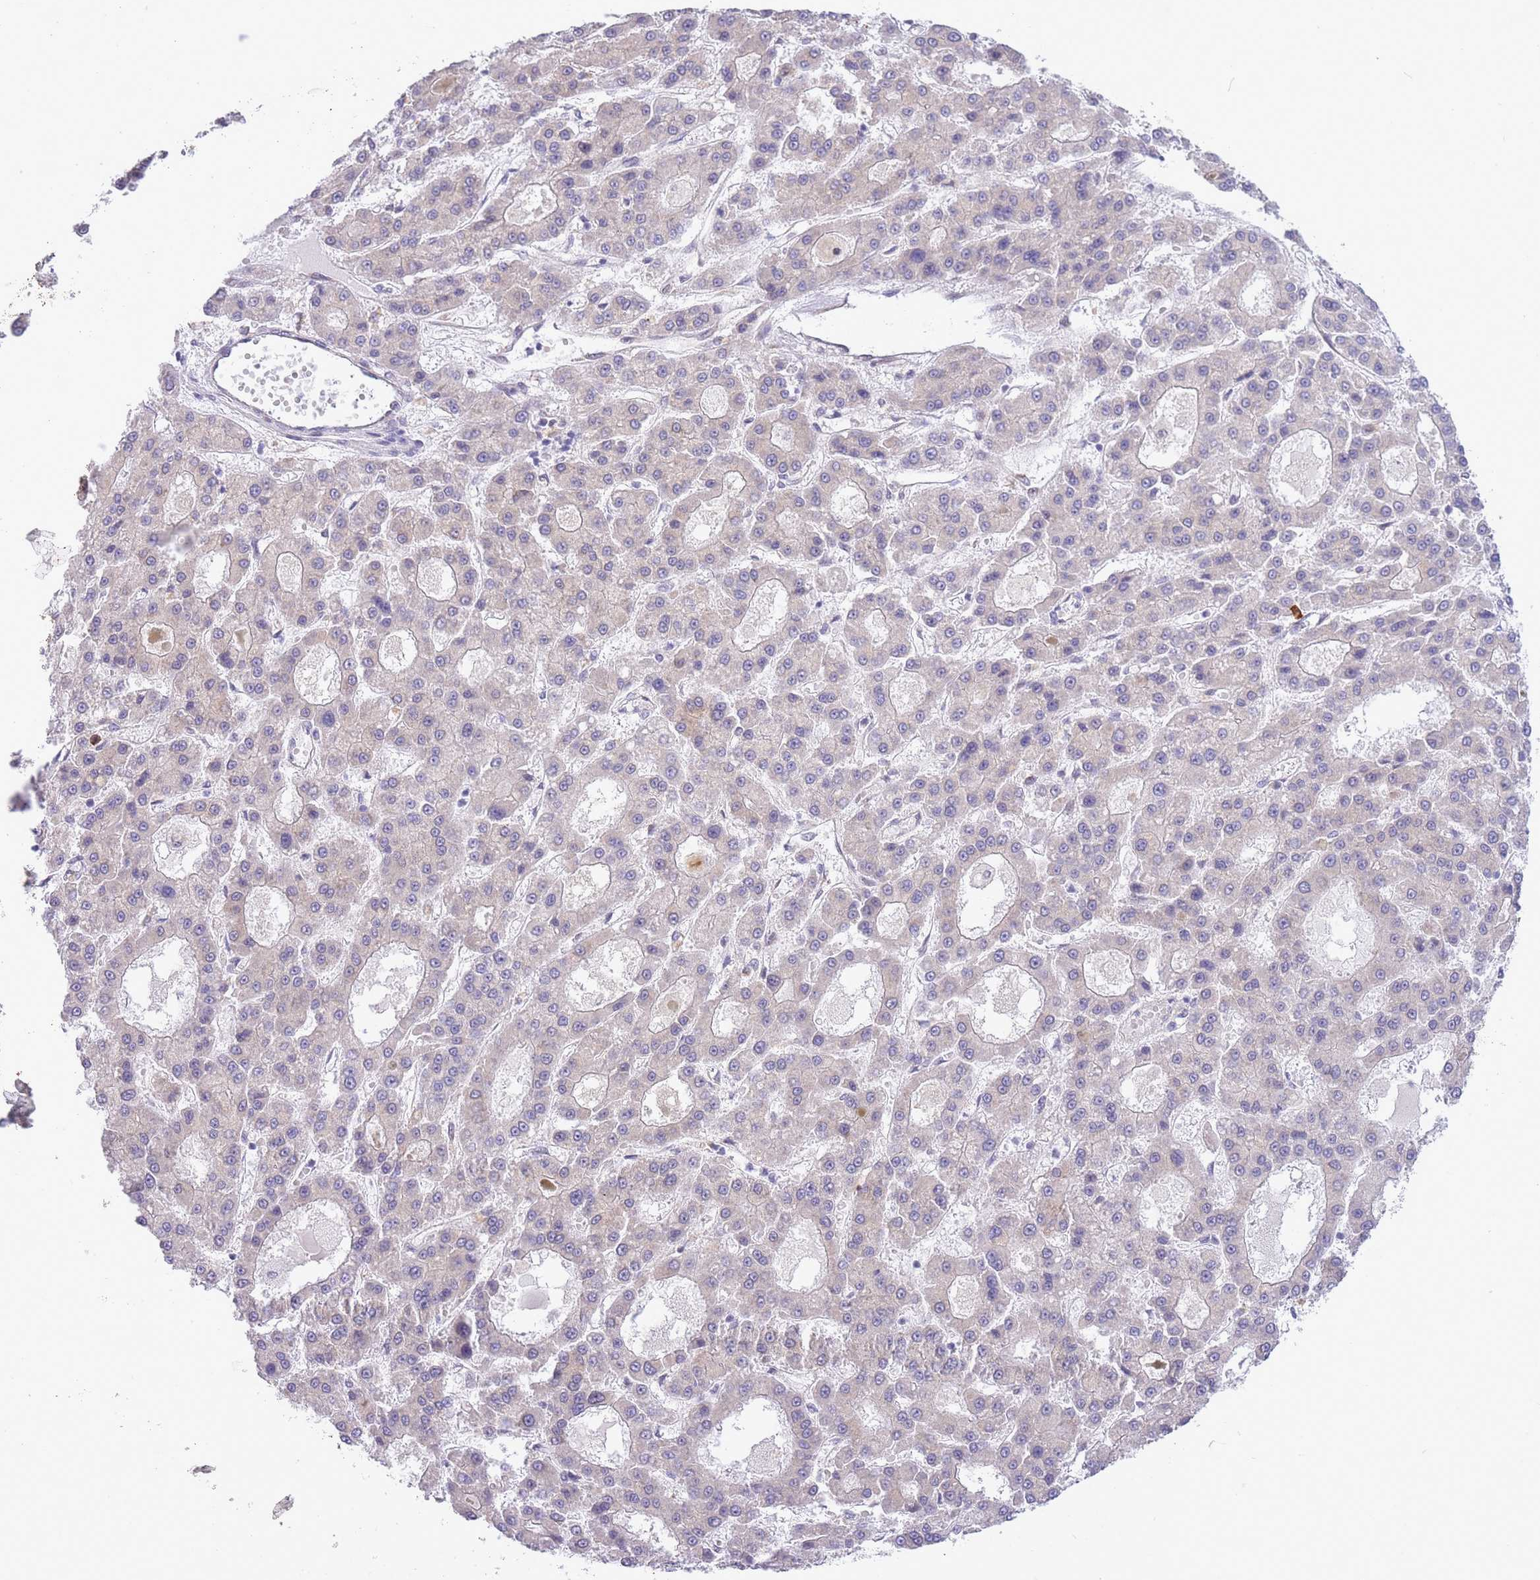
{"staining": {"intensity": "negative", "quantity": "none", "location": "none"}, "tissue": "liver cancer", "cell_type": "Tumor cells", "image_type": "cancer", "snomed": [{"axis": "morphology", "description": "Carcinoma, Hepatocellular, NOS"}, {"axis": "topography", "description": "Liver"}], "caption": "Photomicrograph shows no significant protein positivity in tumor cells of liver hepatocellular carcinoma.", "gene": "EXOSC8", "patient": {"sex": "male", "age": 70}}